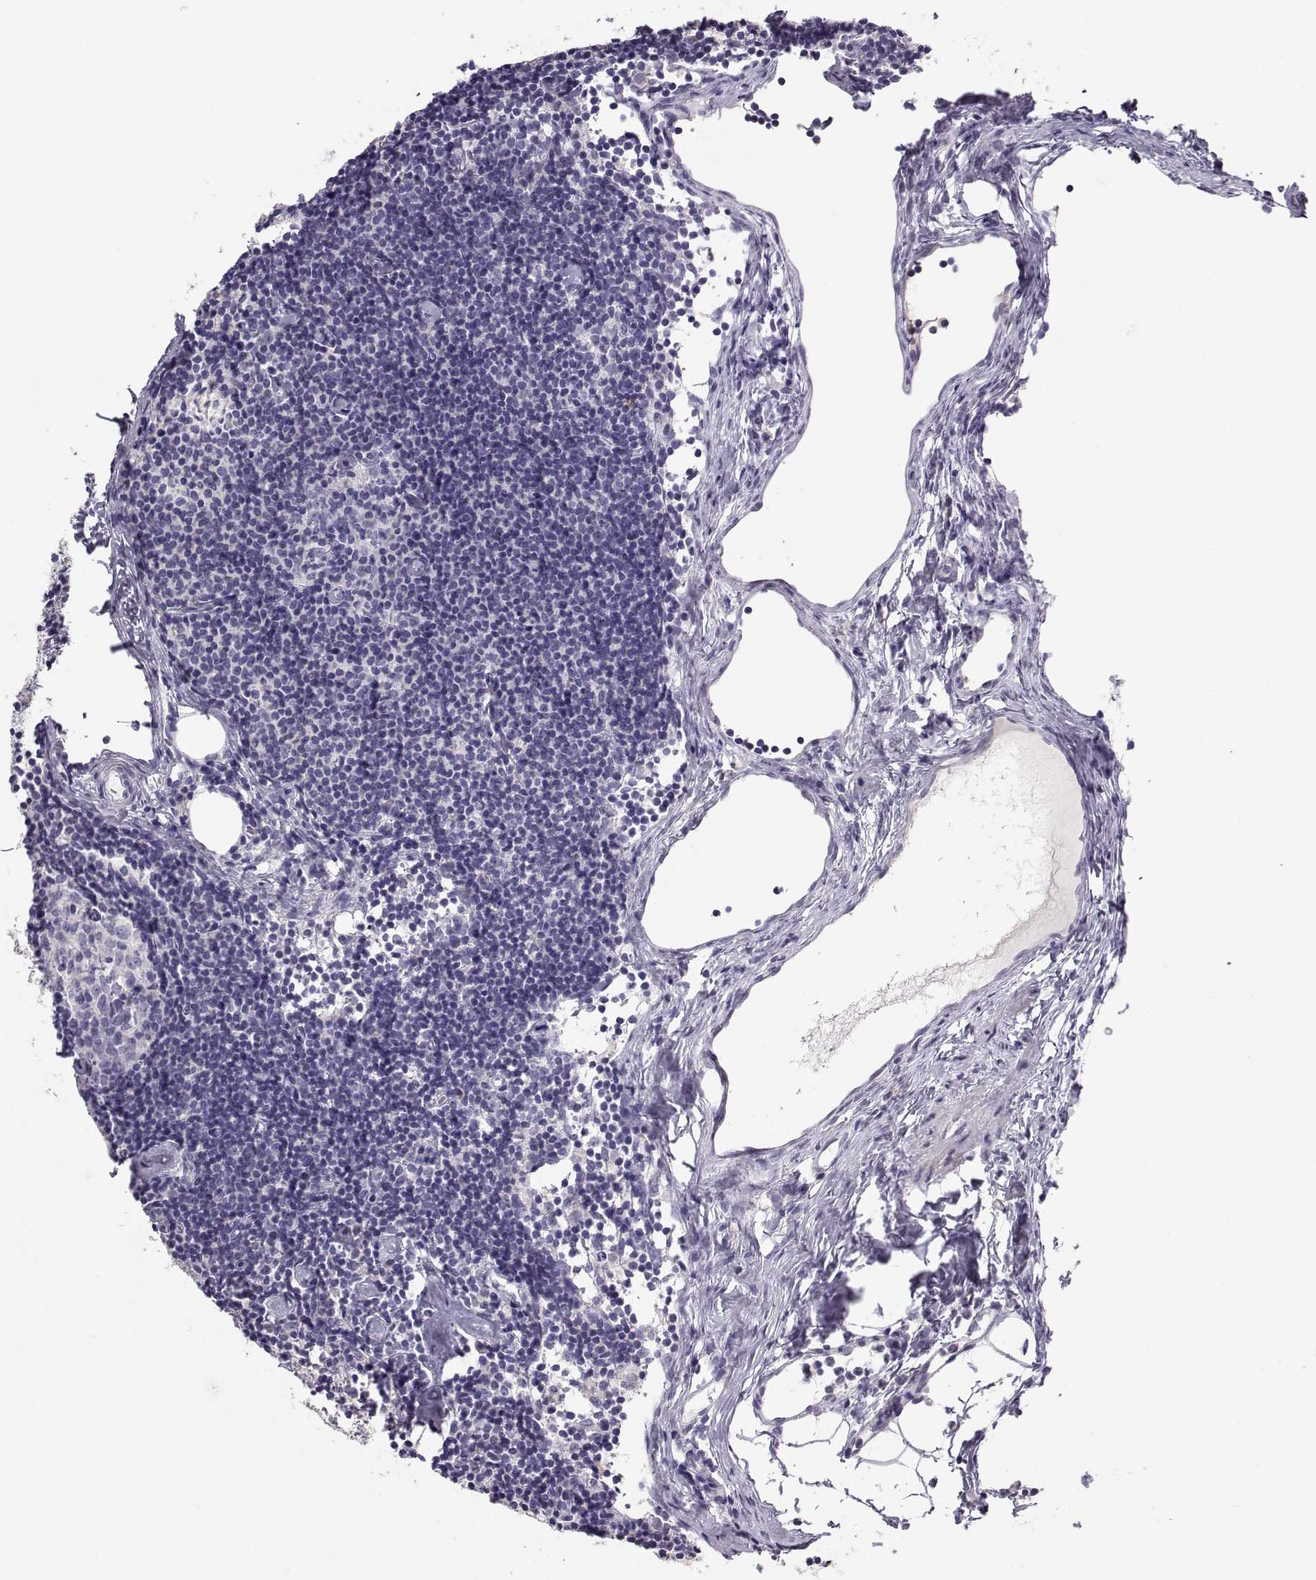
{"staining": {"intensity": "negative", "quantity": "none", "location": "none"}, "tissue": "lymph node", "cell_type": "Germinal center cells", "image_type": "normal", "snomed": [{"axis": "morphology", "description": "Normal tissue, NOS"}, {"axis": "topography", "description": "Lymph node"}], "caption": "Histopathology image shows no protein expression in germinal center cells of benign lymph node.", "gene": "AVP", "patient": {"sex": "female", "age": 42}}